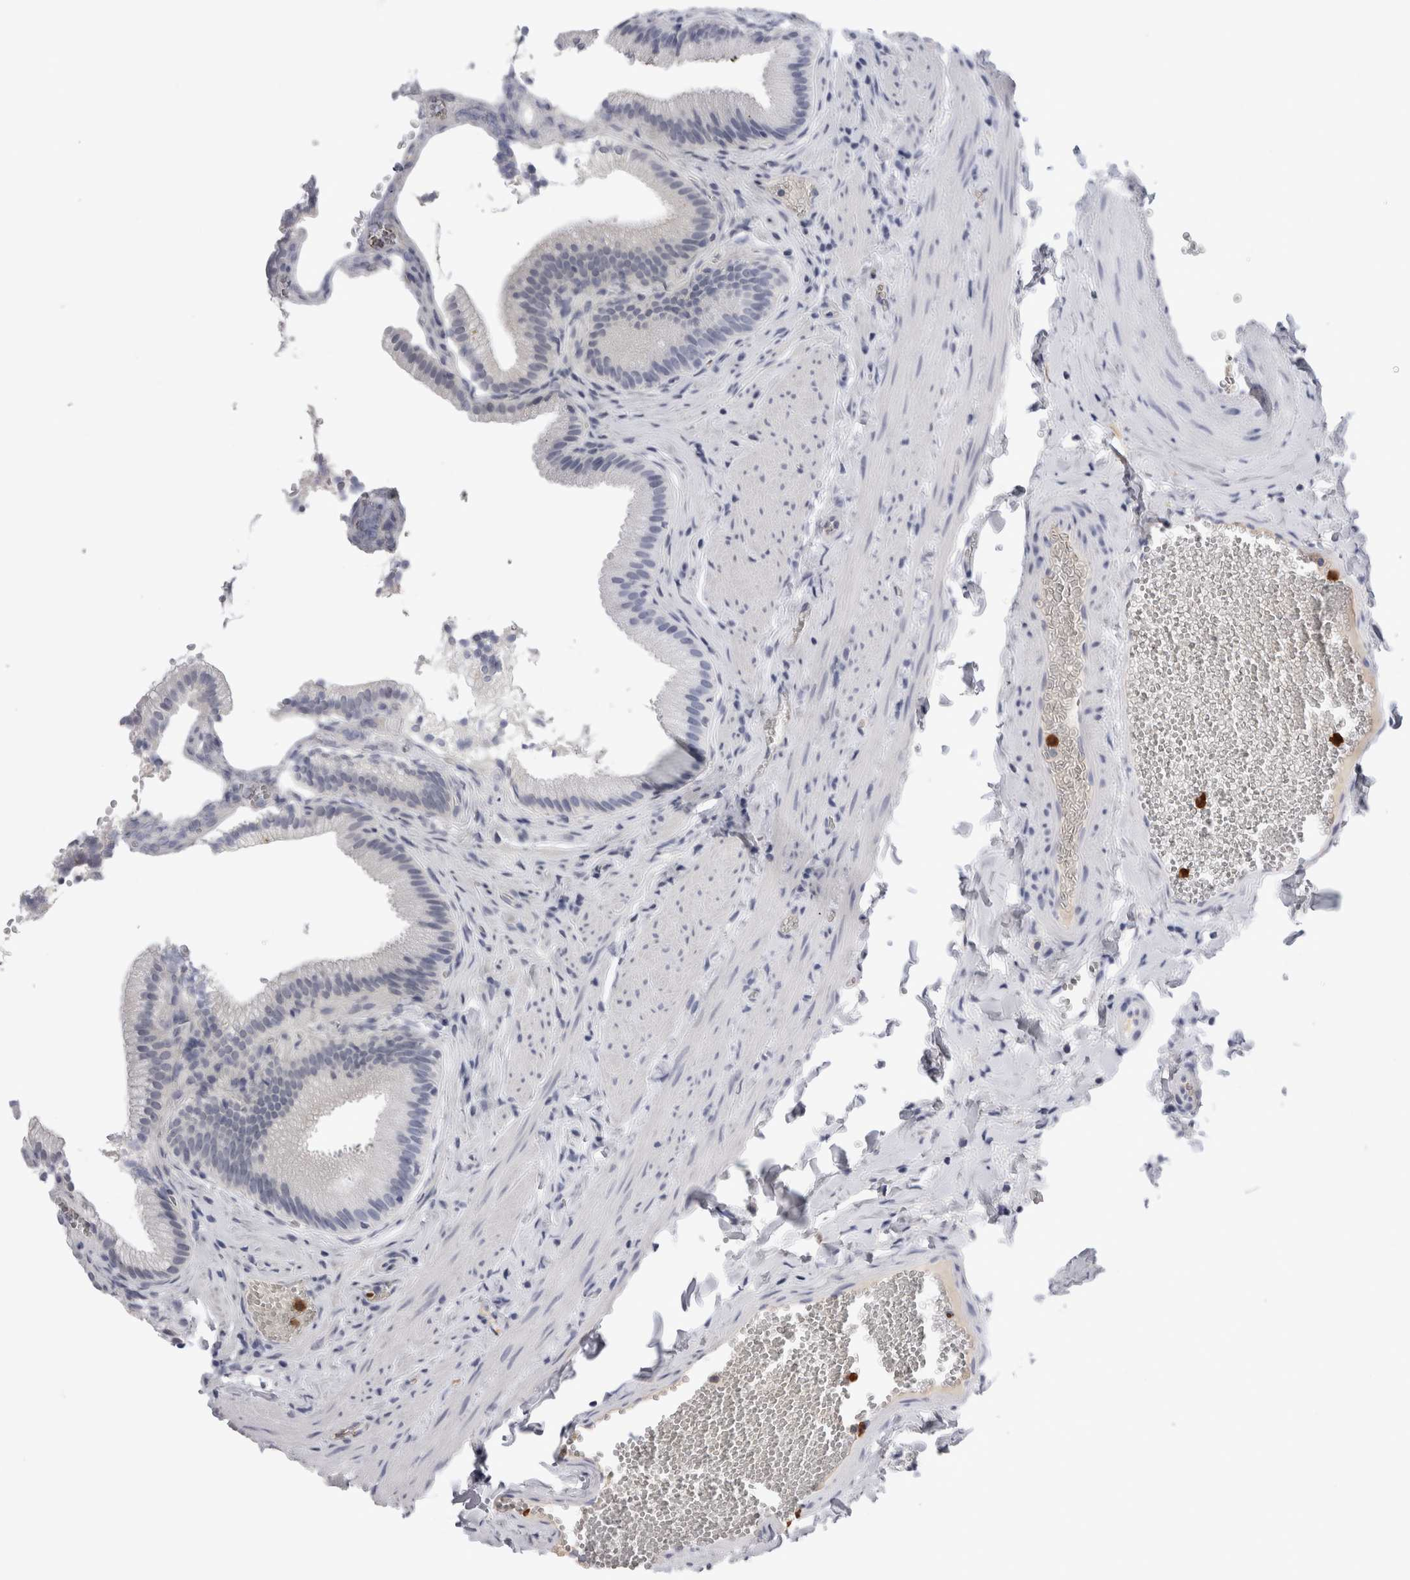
{"staining": {"intensity": "negative", "quantity": "none", "location": "none"}, "tissue": "gallbladder", "cell_type": "Glandular cells", "image_type": "normal", "snomed": [{"axis": "morphology", "description": "Normal tissue, NOS"}, {"axis": "topography", "description": "Gallbladder"}], "caption": "Image shows no protein positivity in glandular cells of unremarkable gallbladder.", "gene": "S100A12", "patient": {"sex": "male", "age": 38}}